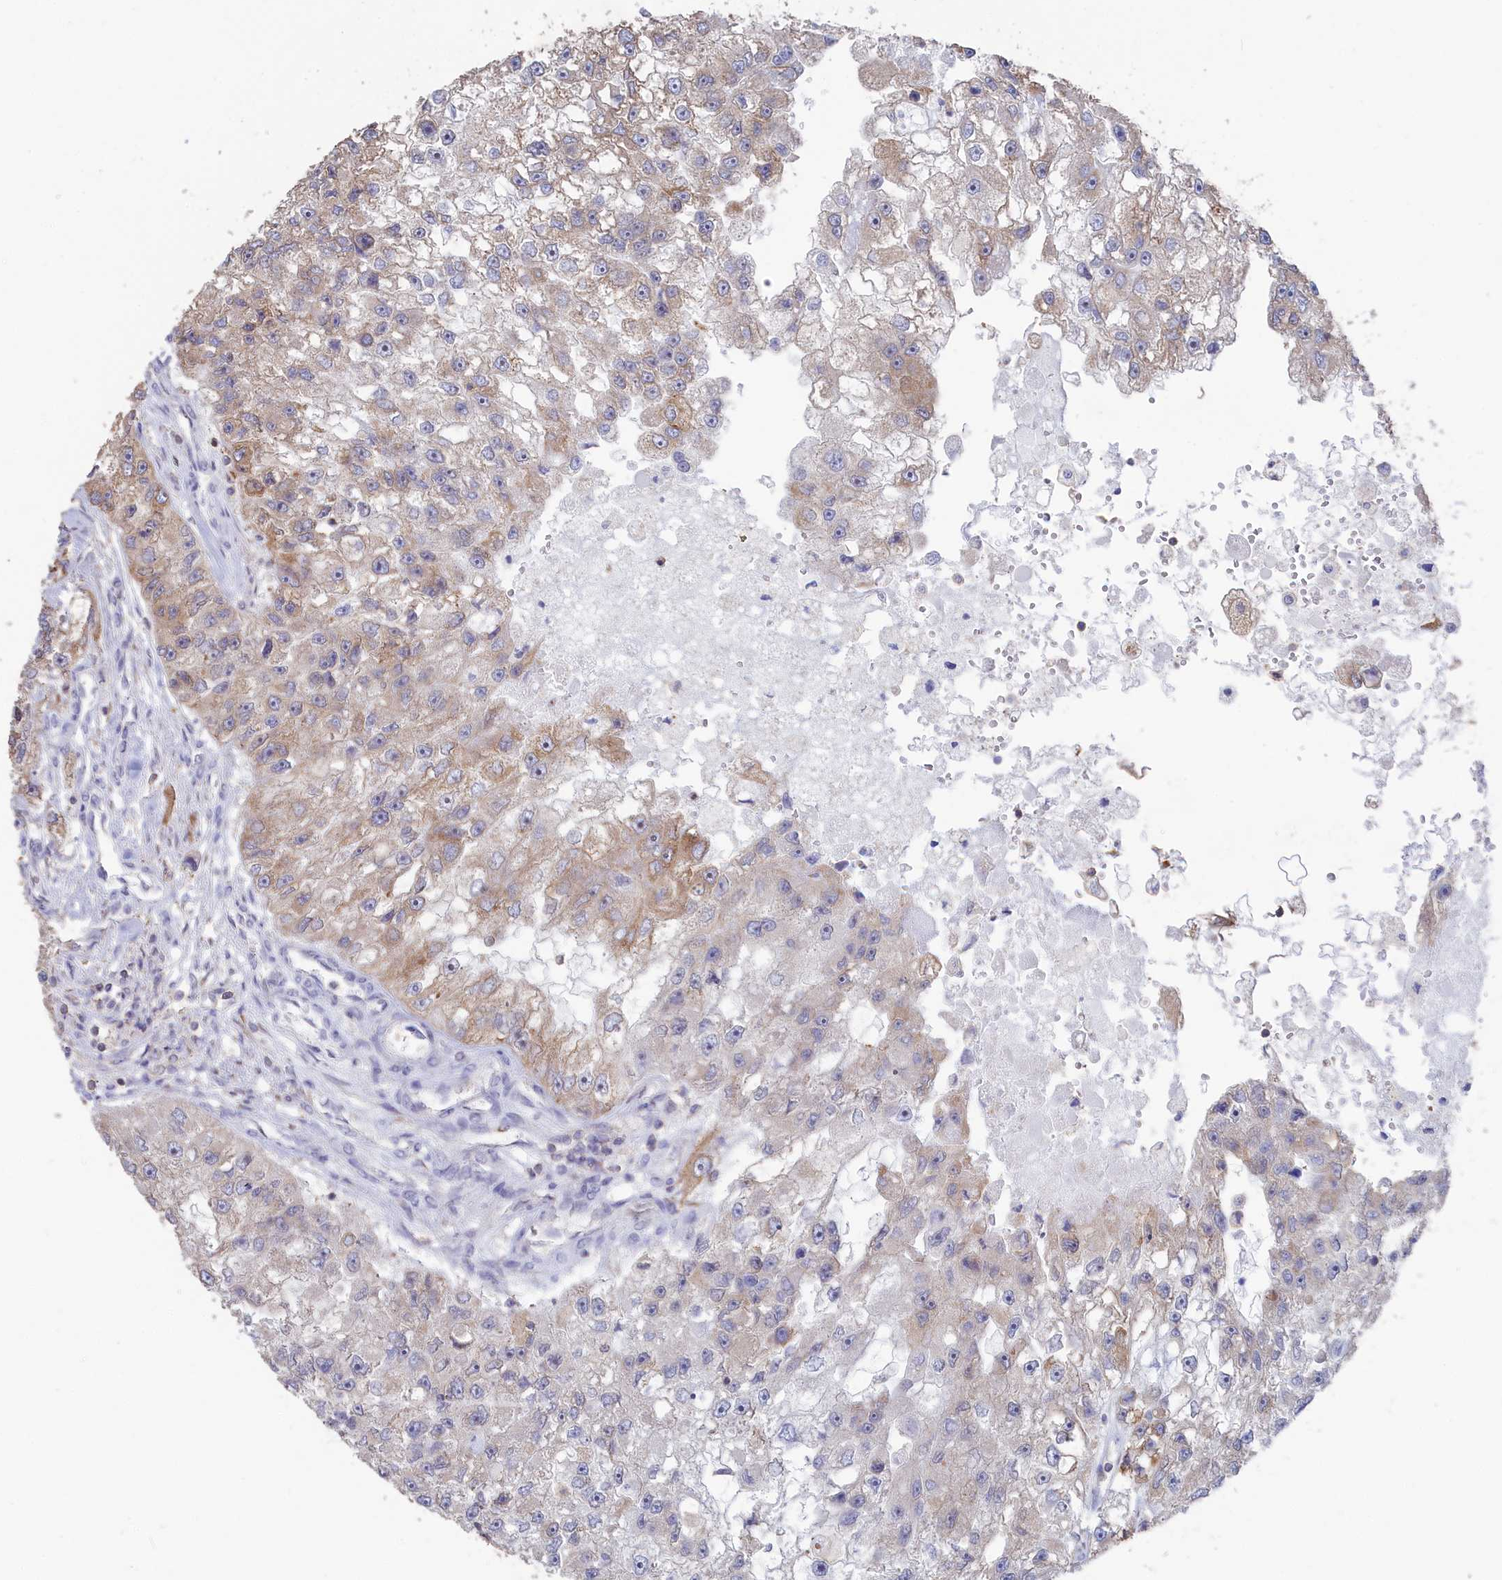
{"staining": {"intensity": "weak", "quantity": "25%-75%", "location": "cytoplasmic/membranous"}, "tissue": "renal cancer", "cell_type": "Tumor cells", "image_type": "cancer", "snomed": [{"axis": "morphology", "description": "Adenocarcinoma, NOS"}, {"axis": "topography", "description": "Kidney"}], "caption": "High-power microscopy captured an IHC photomicrograph of renal adenocarcinoma, revealing weak cytoplasmic/membranous staining in approximately 25%-75% of tumor cells.", "gene": "SEMG2", "patient": {"sex": "male", "age": 63}}